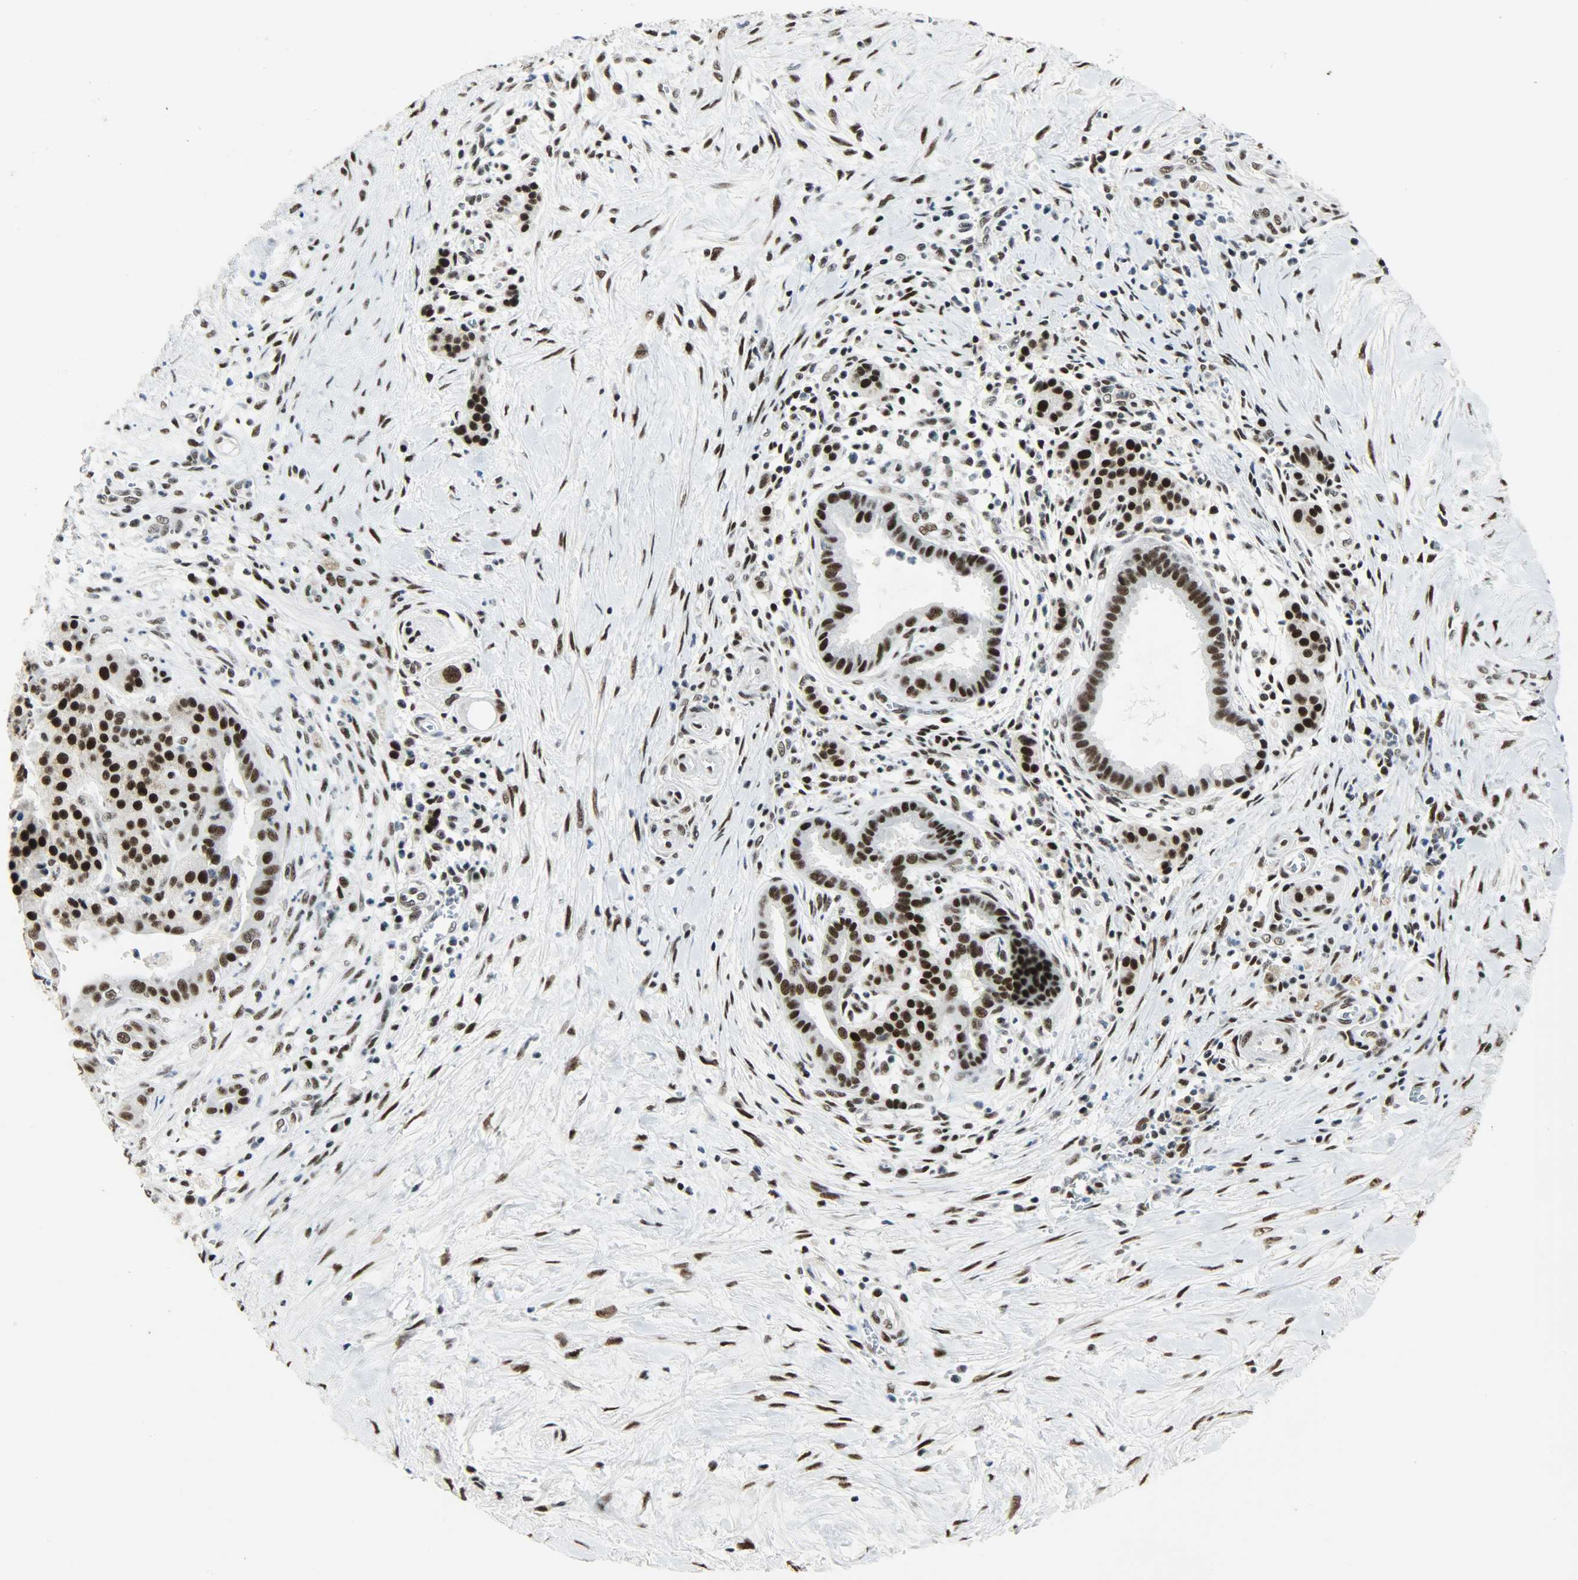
{"staining": {"intensity": "strong", "quantity": ">75%", "location": "nuclear"}, "tissue": "pancreatic cancer", "cell_type": "Tumor cells", "image_type": "cancer", "snomed": [{"axis": "morphology", "description": "Adenocarcinoma, NOS"}, {"axis": "topography", "description": "Pancreas"}], "caption": "Tumor cells demonstrate high levels of strong nuclear positivity in about >75% of cells in human pancreatic cancer.", "gene": "SSB", "patient": {"sex": "male", "age": 59}}